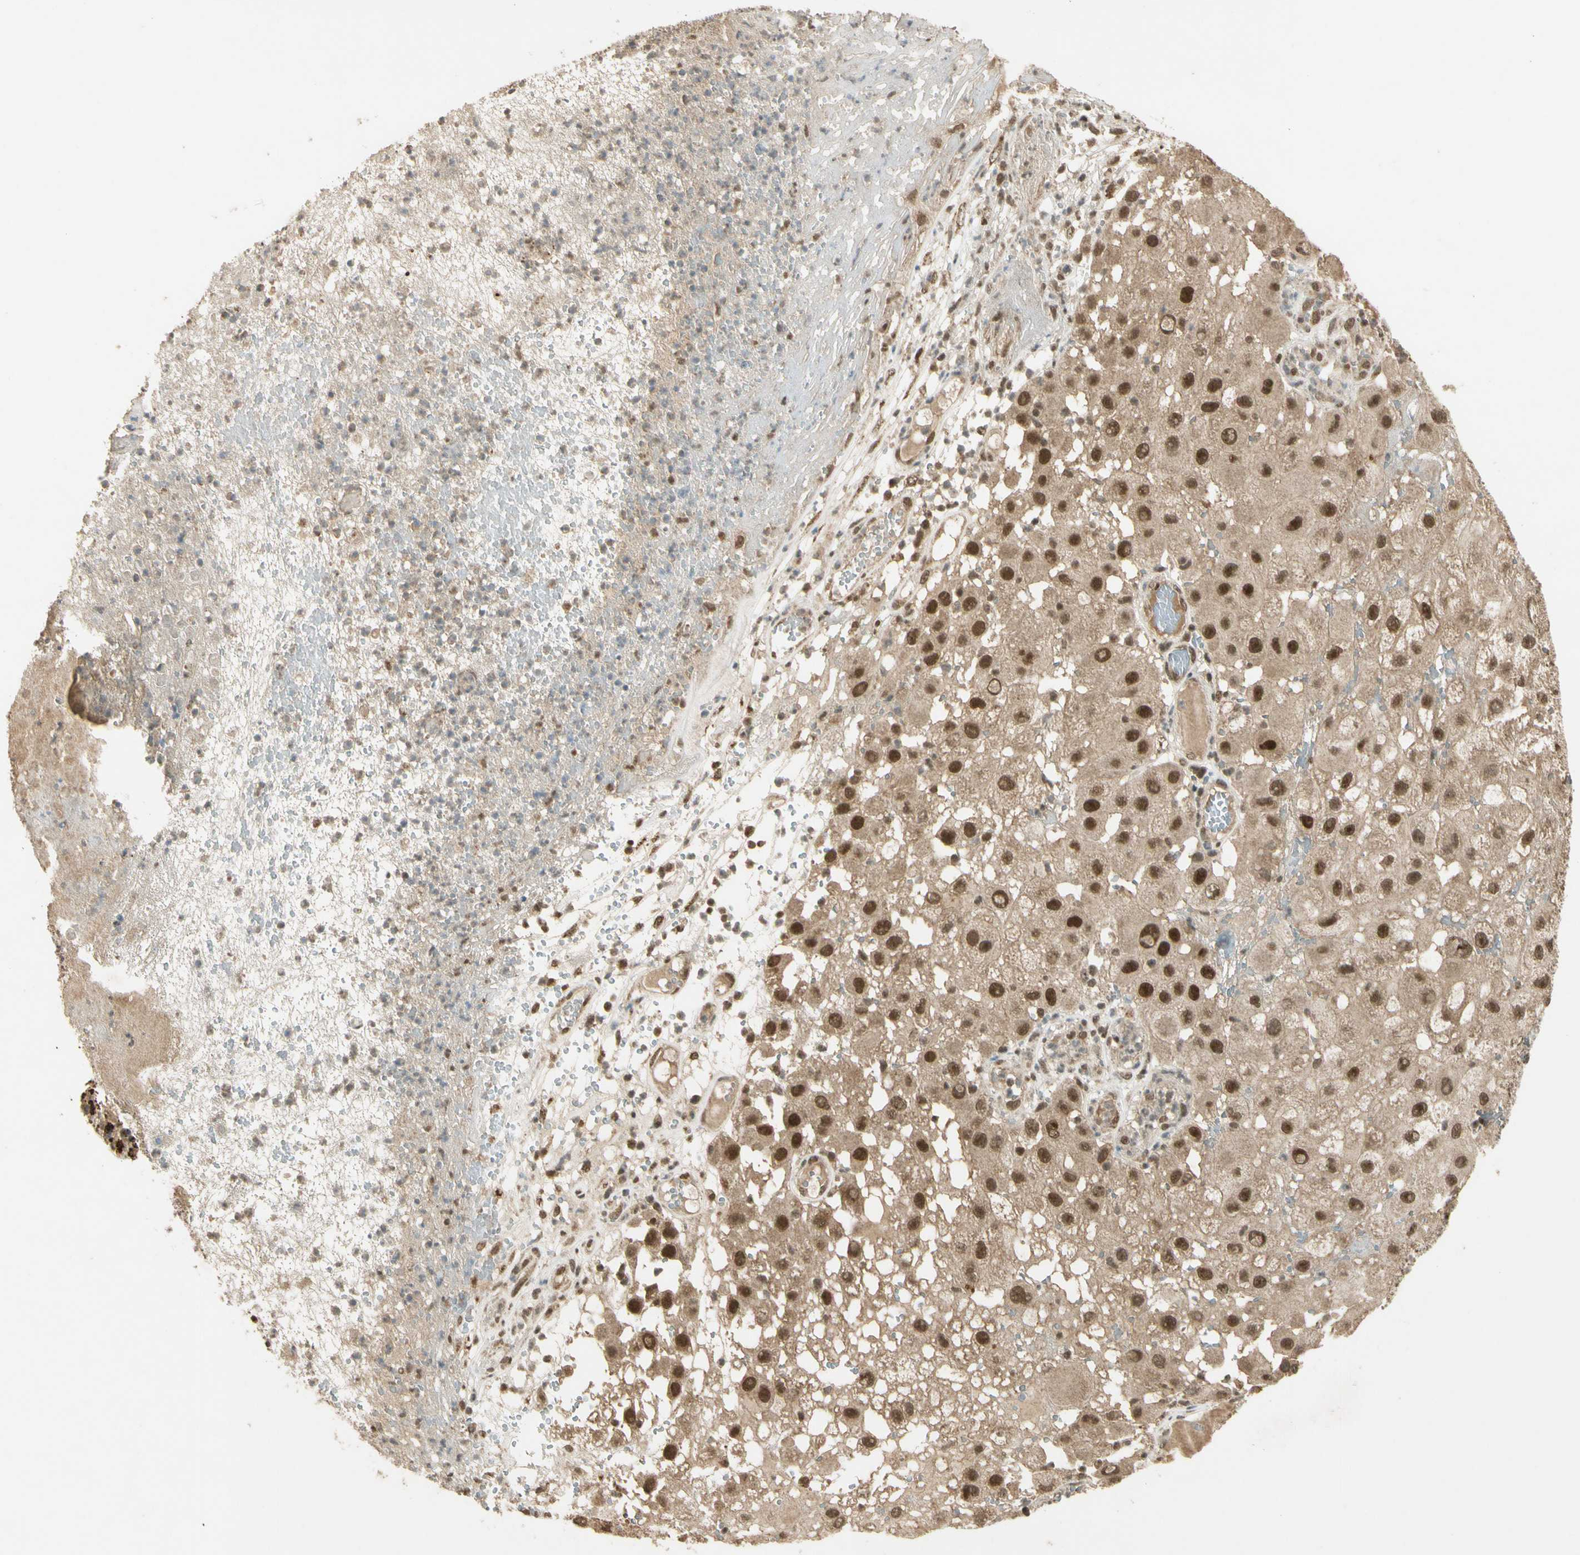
{"staining": {"intensity": "moderate", "quantity": ">75%", "location": "cytoplasmic/membranous,nuclear"}, "tissue": "melanoma", "cell_type": "Tumor cells", "image_type": "cancer", "snomed": [{"axis": "morphology", "description": "Malignant melanoma, NOS"}, {"axis": "topography", "description": "Skin"}], "caption": "Immunohistochemistry (IHC) histopathology image of melanoma stained for a protein (brown), which shows medium levels of moderate cytoplasmic/membranous and nuclear expression in about >75% of tumor cells.", "gene": "ZNF135", "patient": {"sex": "female", "age": 81}}